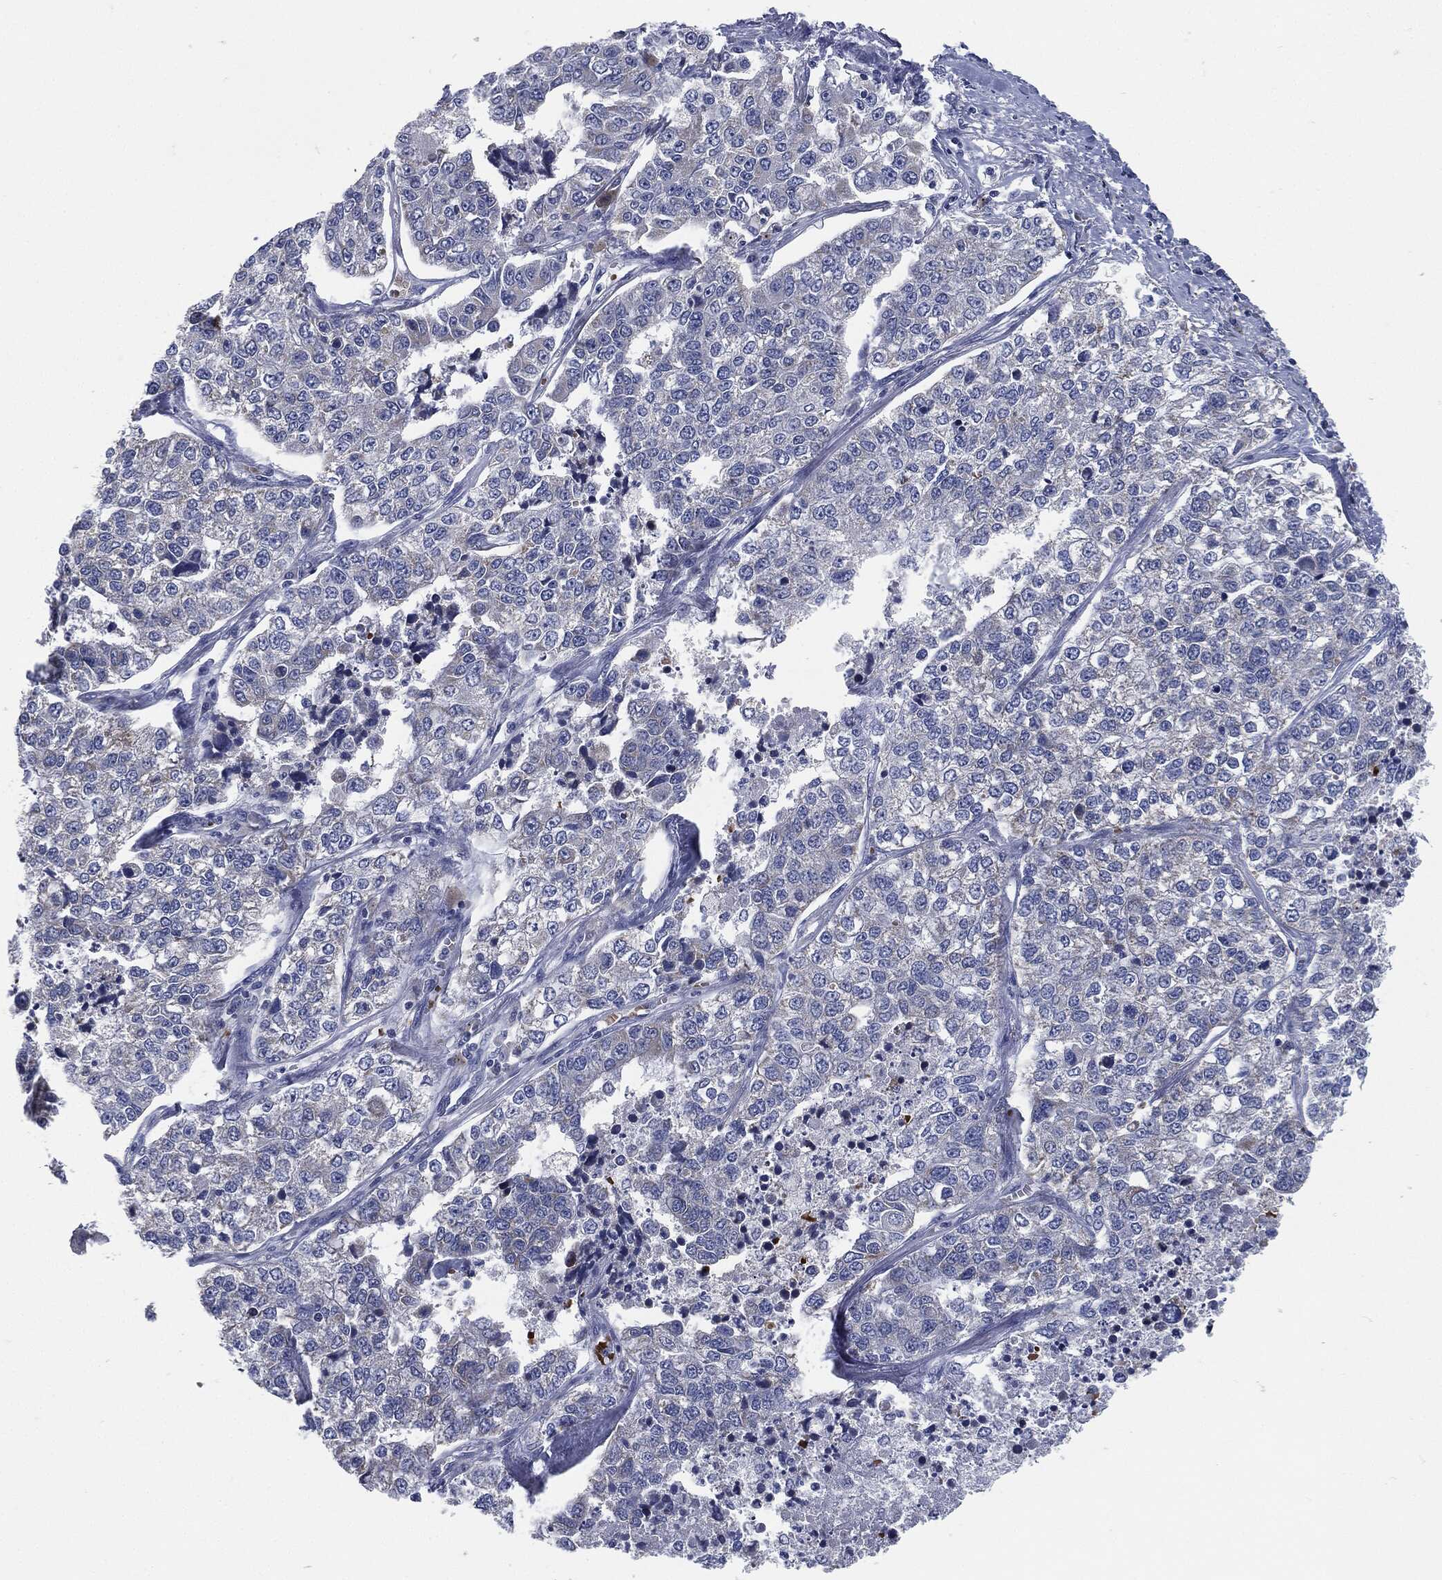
{"staining": {"intensity": "negative", "quantity": "none", "location": "none"}, "tissue": "lung cancer", "cell_type": "Tumor cells", "image_type": "cancer", "snomed": [{"axis": "morphology", "description": "Adenocarcinoma, NOS"}, {"axis": "topography", "description": "Lung"}], "caption": "DAB (3,3'-diaminobenzidine) immunohistochemical staining of lung adenocarcinoma reveals no significant expression in tumor cells. (DAB (3,3'-diaminobenzidine) IHC with hematoxylin counter stain).", "gene": "SIGLEC9", "patient": {"sex": "male", "age": 49}}